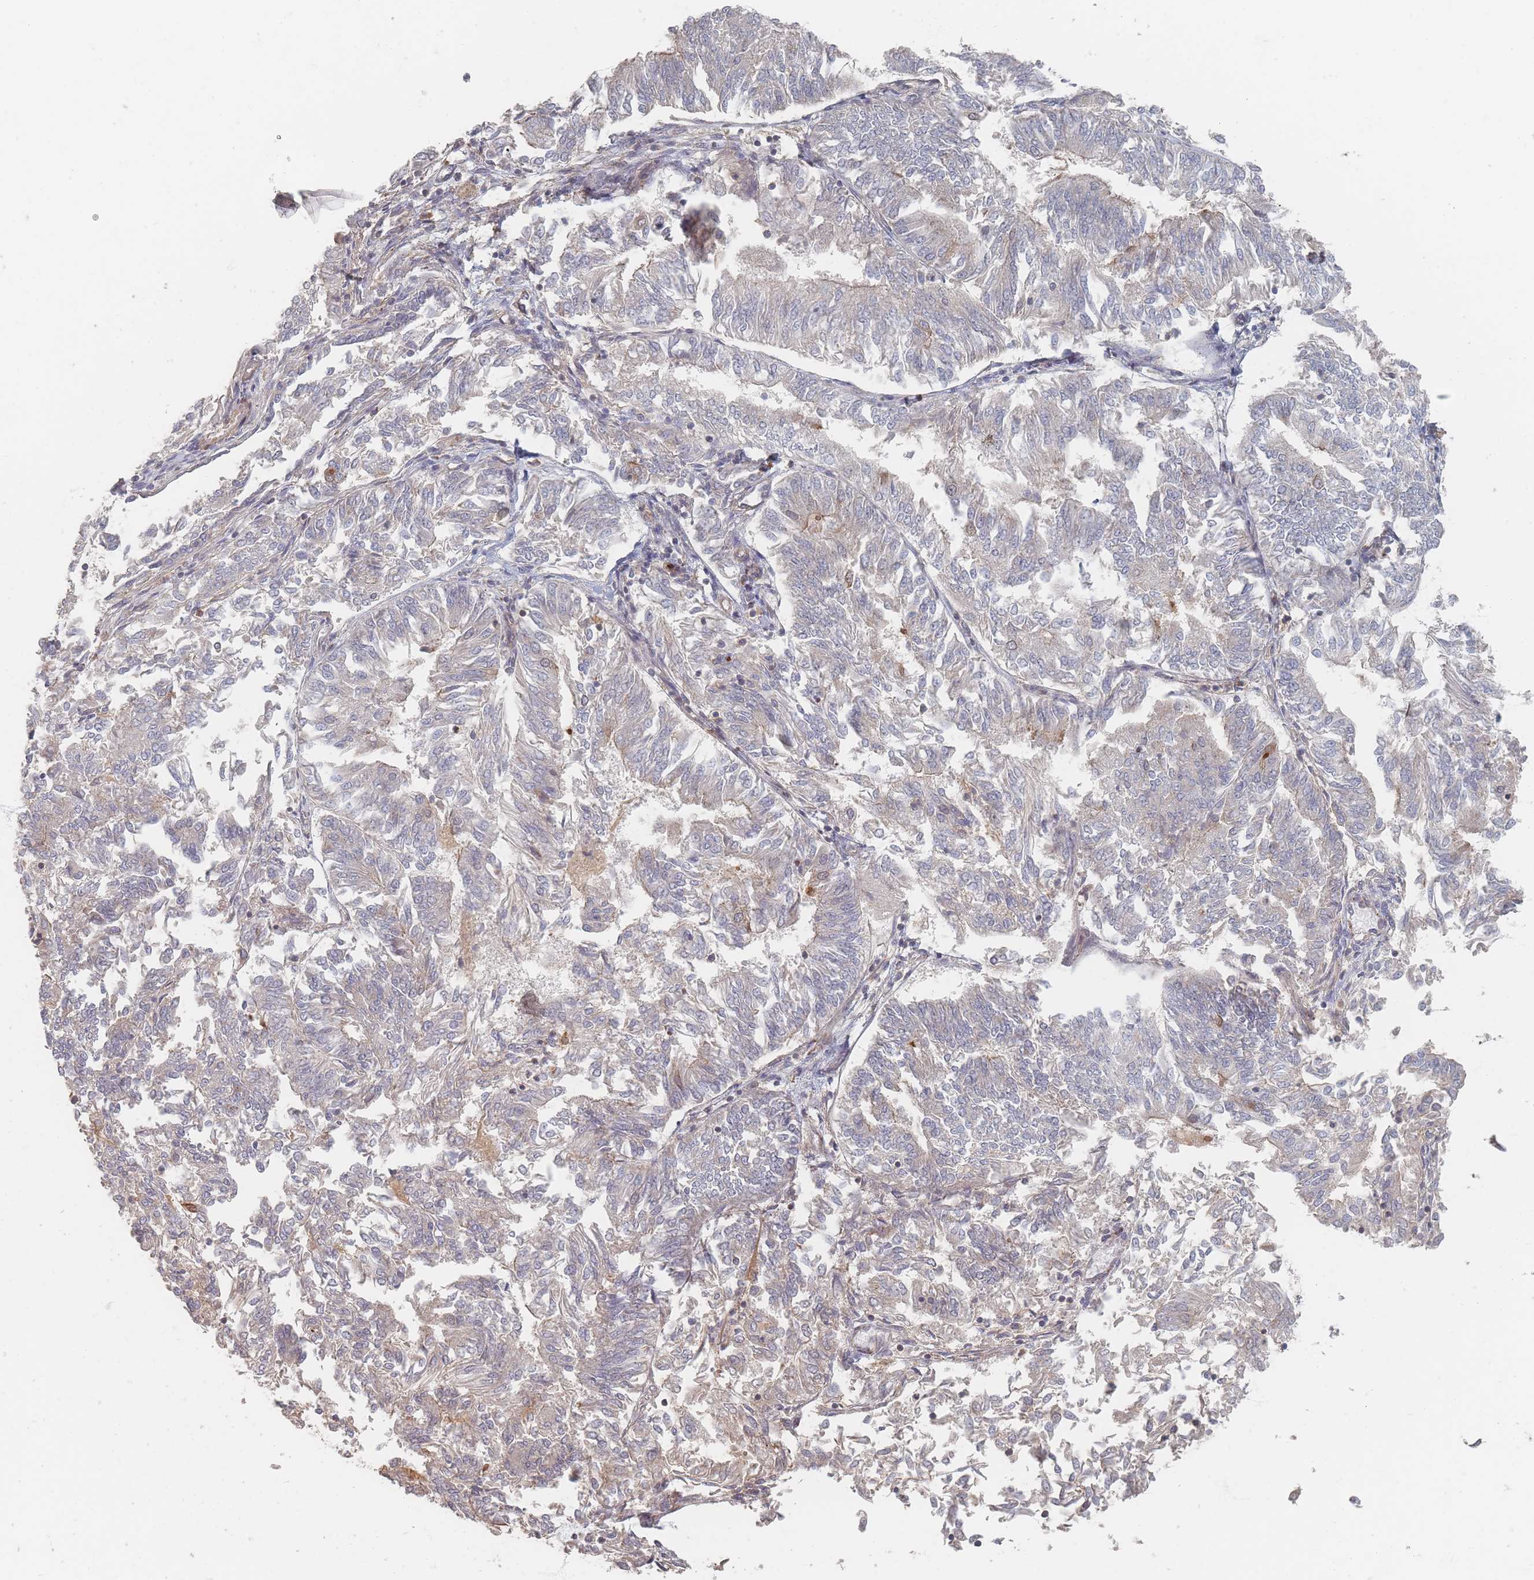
{"staining": {"intensity": "negative", "quantity": "none", "location": "none"}, "tissue": "endometrial cancer", "cell_type": "Tumor cells", "image_type": "cancer", "snomed": [{"axis": "morphology", "description": "Adenocarcinoma, NOS"}, {"axis": "topography", "description": "Endometrium"}], "caption": "Immunohistochemical staining of endometrial cancer reveals no significant staining in tumor cells.", "gene": "GLE1", "patient": {"sex": "female", "age": 58}}